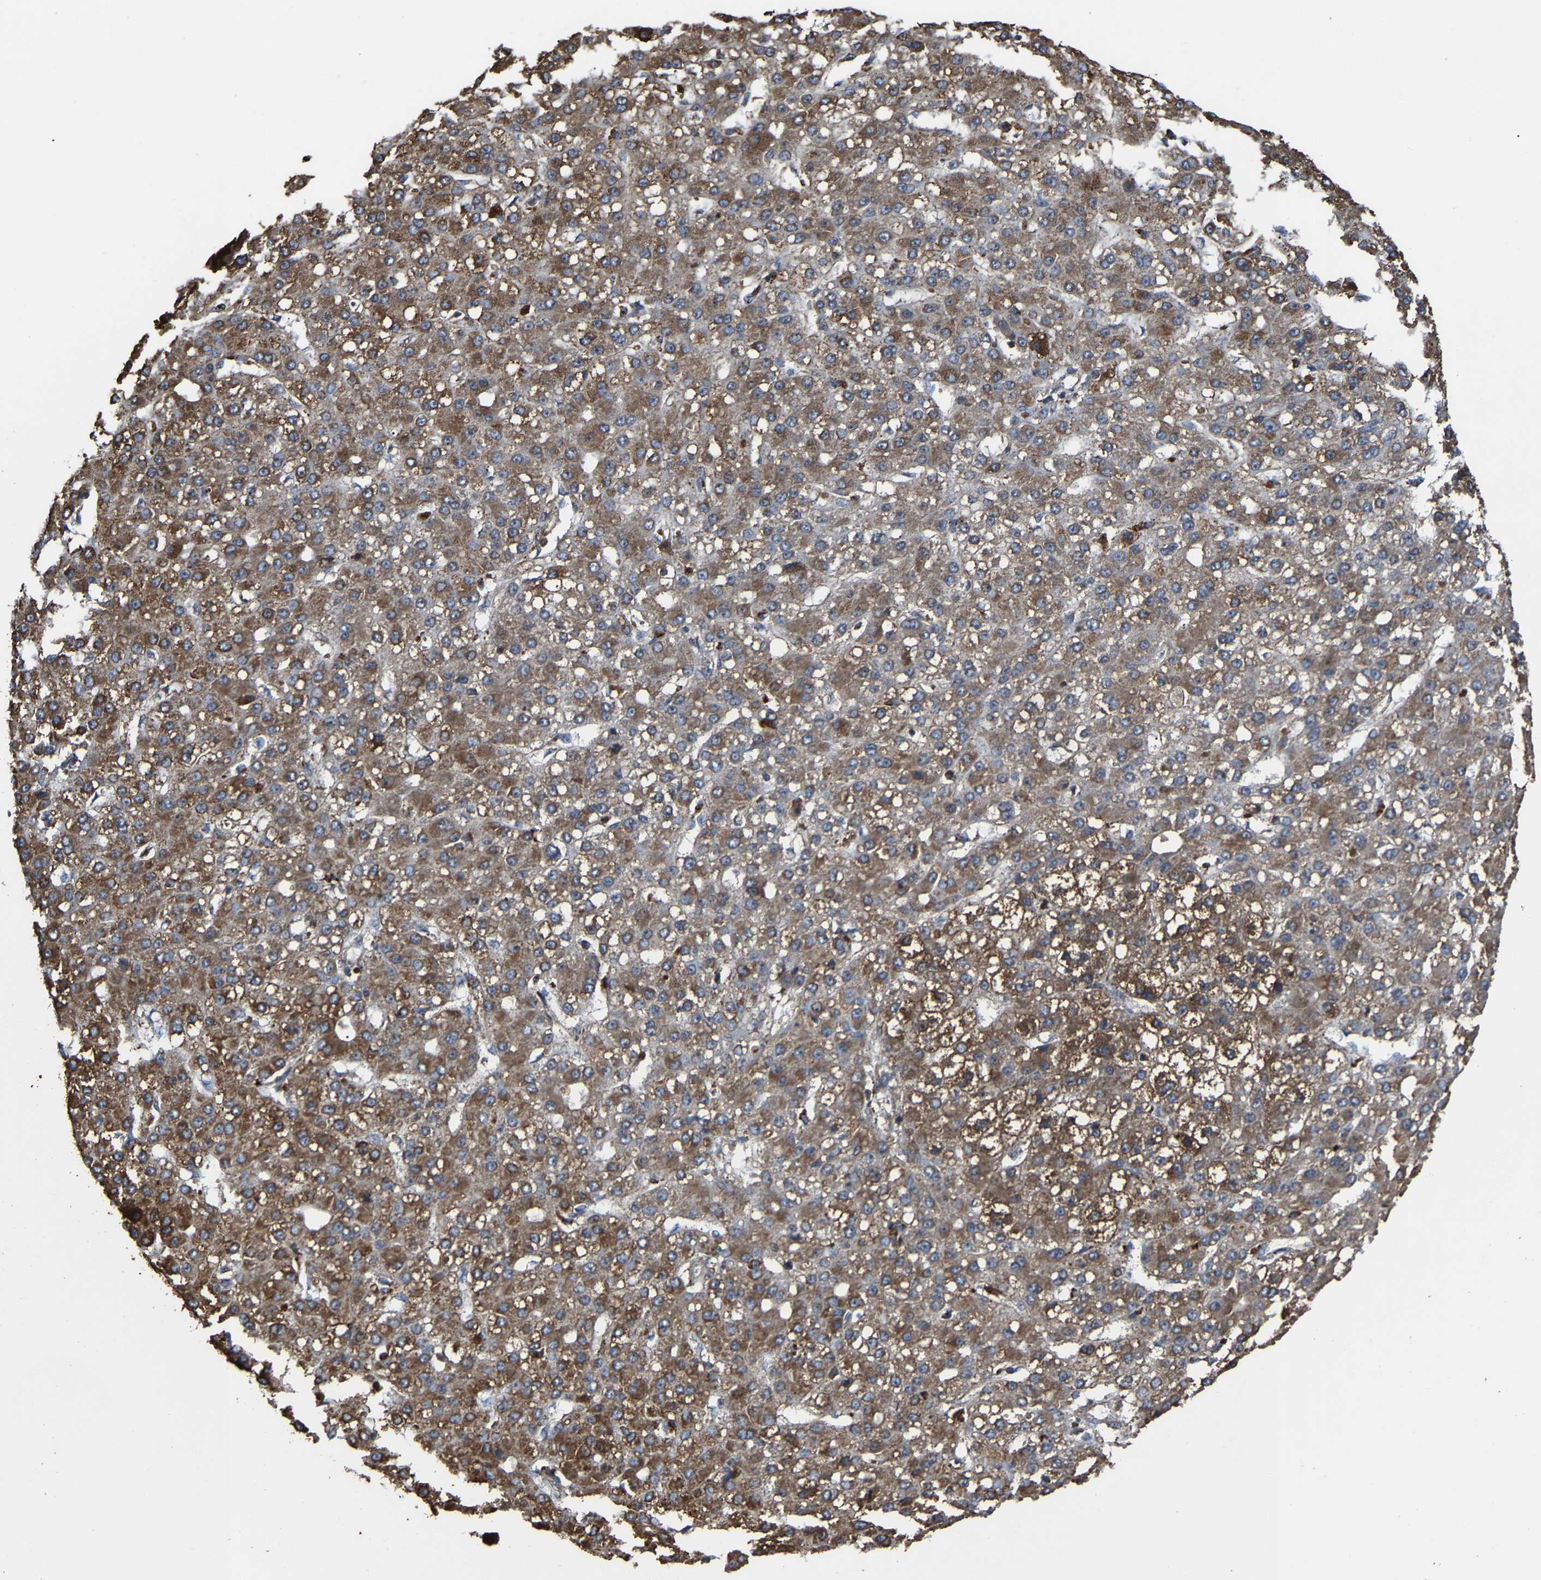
{"staining": {"intensity": "moderate", "quantity": ">75%", "location": "cytoplasmic/membranous"}, "tissue": "liver cancer", "cell_type": "Tumor cells", "image_type": "cancer", "snomed": [{"axis": "morphology", "description": "Carcinoma, Hepatocellular, NOS"}, {"axis": "topography", "description": "Liver"}], "caption": "Human liver cancer (hepatocellular carcinoma) stained with a protein marker demonstrates moderate staining in tumor cells.", "gene": "NDUFV3", "patient": {"sex": "male", "age": 67}}